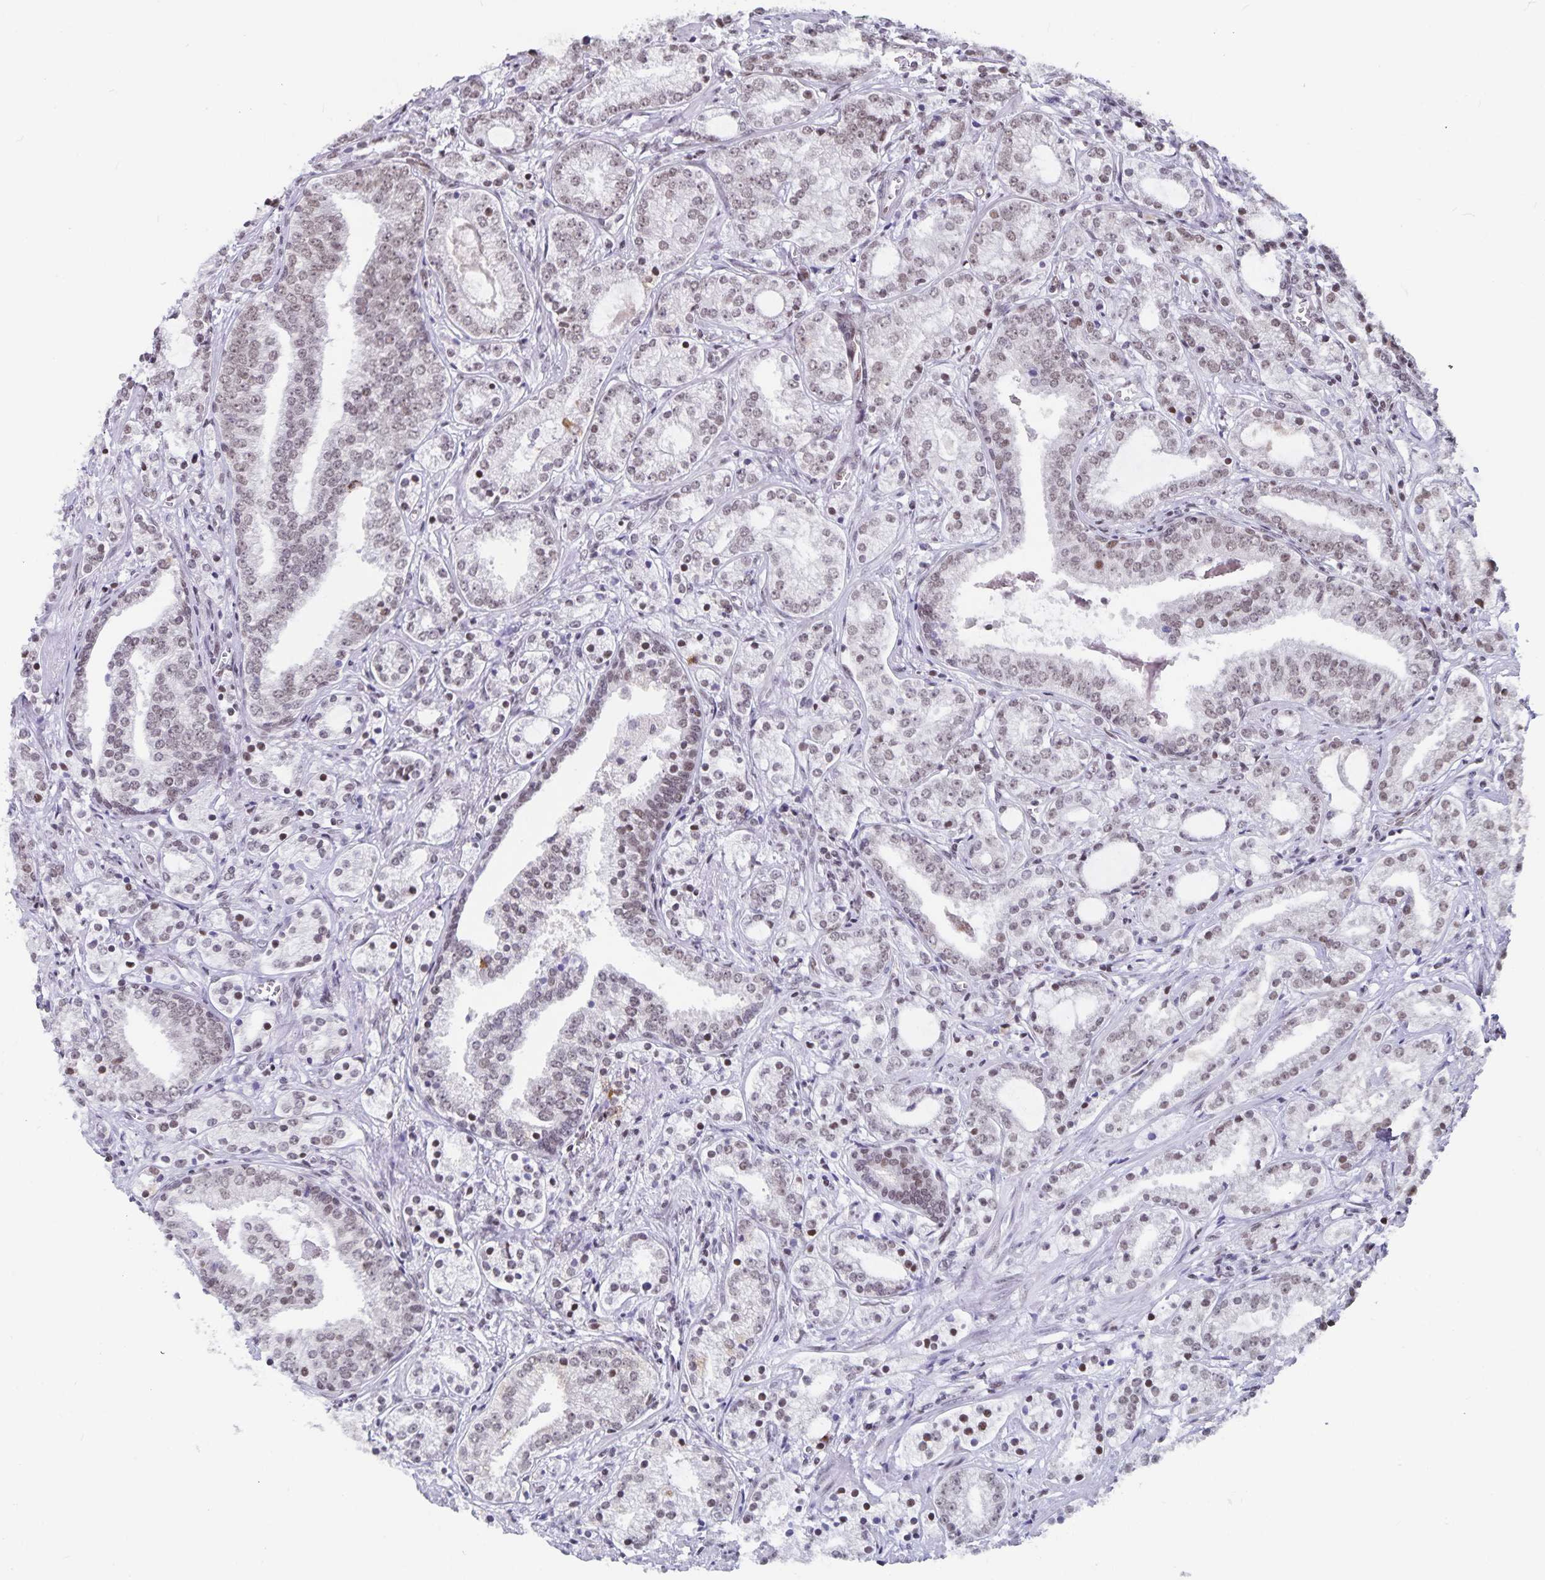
{"staining": {"intensity": "moderate", "quantity": ">75%", "location": "nuclear"}, "tissue": "prostate cancer", "cell_type": "Tumor cells", "image_type": "cancer", "snomed": [{"axis": "morphology", "description": "Adenocarcinoma, Medium grade"}, {"axis": "topography", "description": "Prostate"}], "caption": "There is medium levels of moderate nuclear staining in tumor cells of prostate cancer, as demonstrated by immunohistochemical staining (brown color).", "gene": "PBX2", "patient": {"sex": "male", "age": 57}}